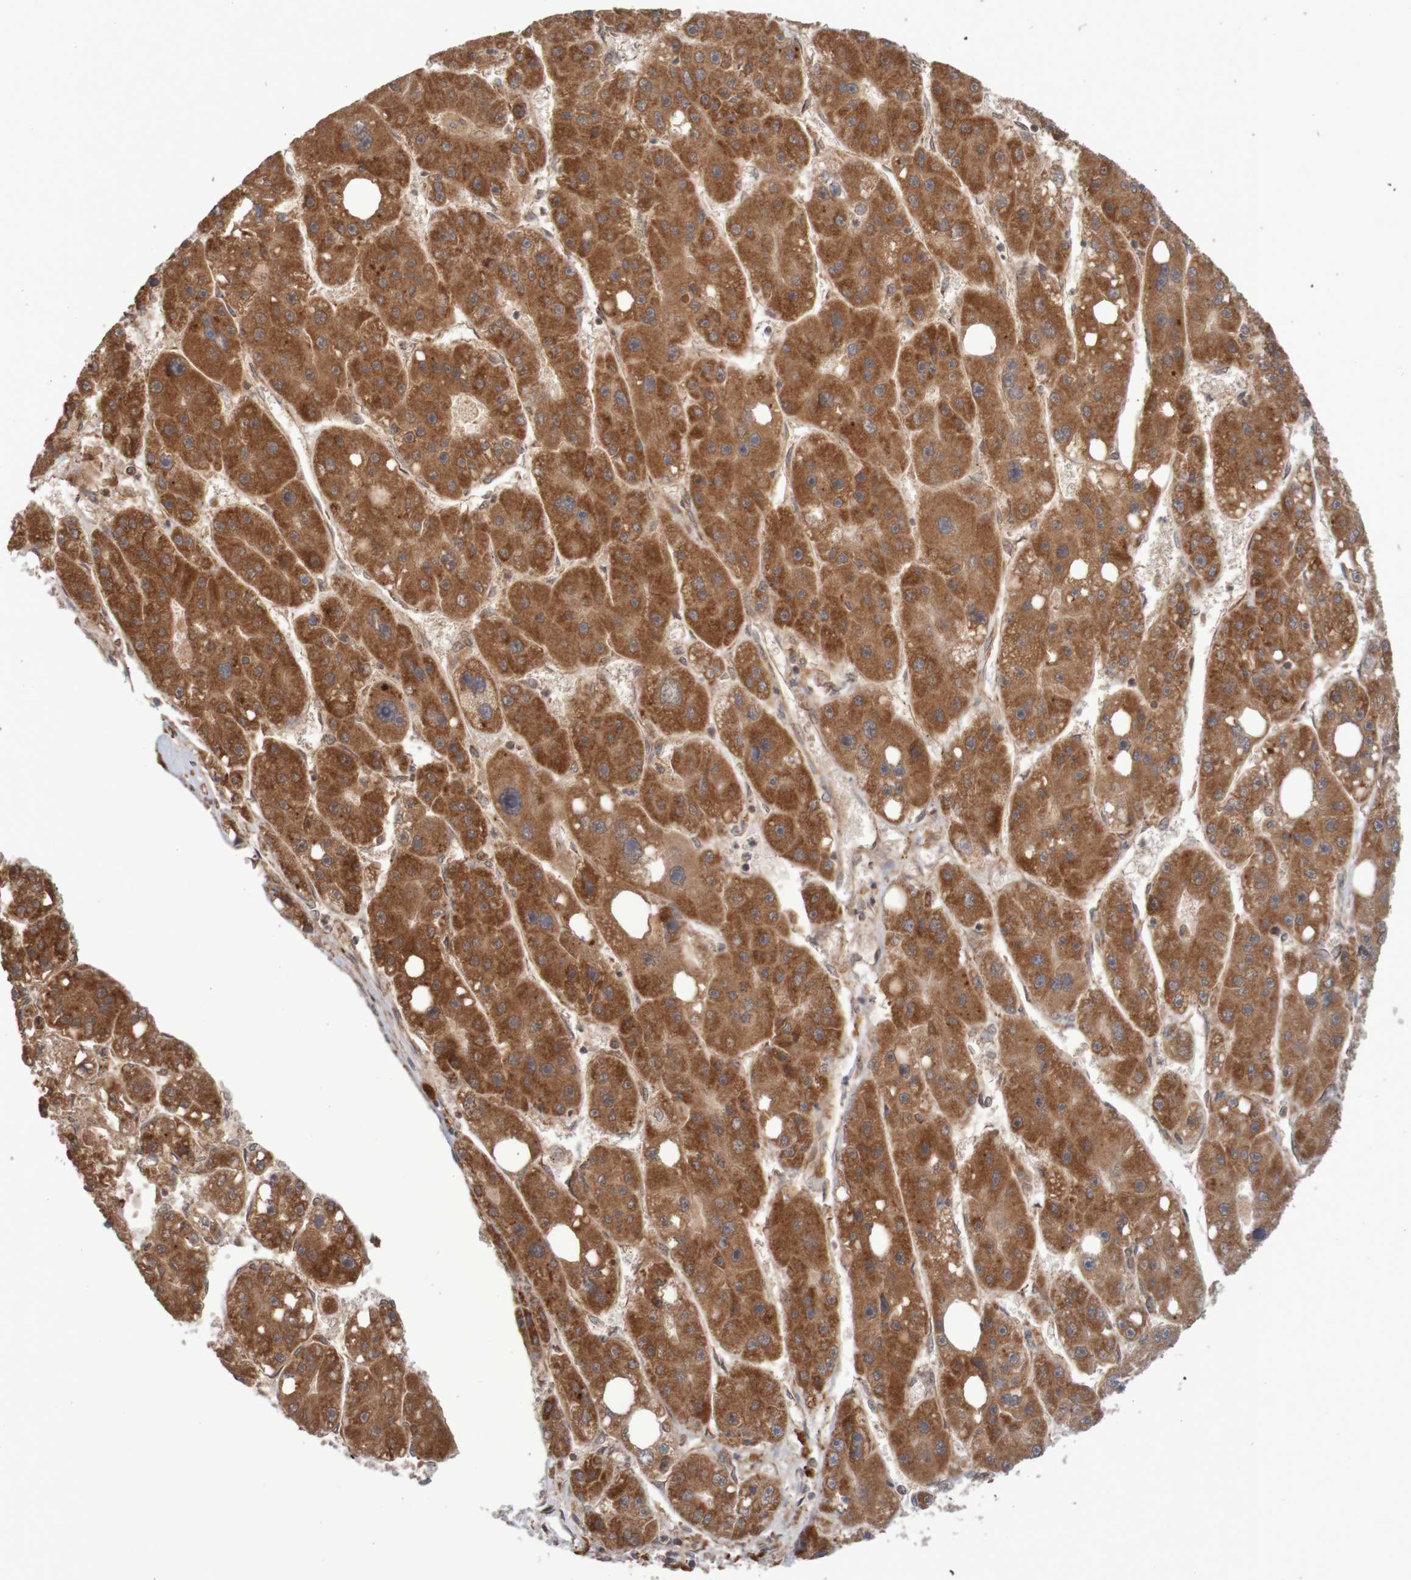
{"staining": {"intensity": "strong", "quantity": ">75%", "location": "cytoplasmic/membranous"}, "tissue": "liver cancer", "cell_type": "Tumor cells", "image_type": "cancer", "snomed": [{"axis": "morphology", "description": "Carcinoma, Hepatocellular, NOS"}, {"axis": "topography", "description": "Liver"}], "caption": "Liver cancer stained with a brown dye shows strong cytoplasmic/membranous positive staining in approximately >75% of tumor cells.", "gene": "MRPL52", "patient": {"sex": "female", "age": 61}}